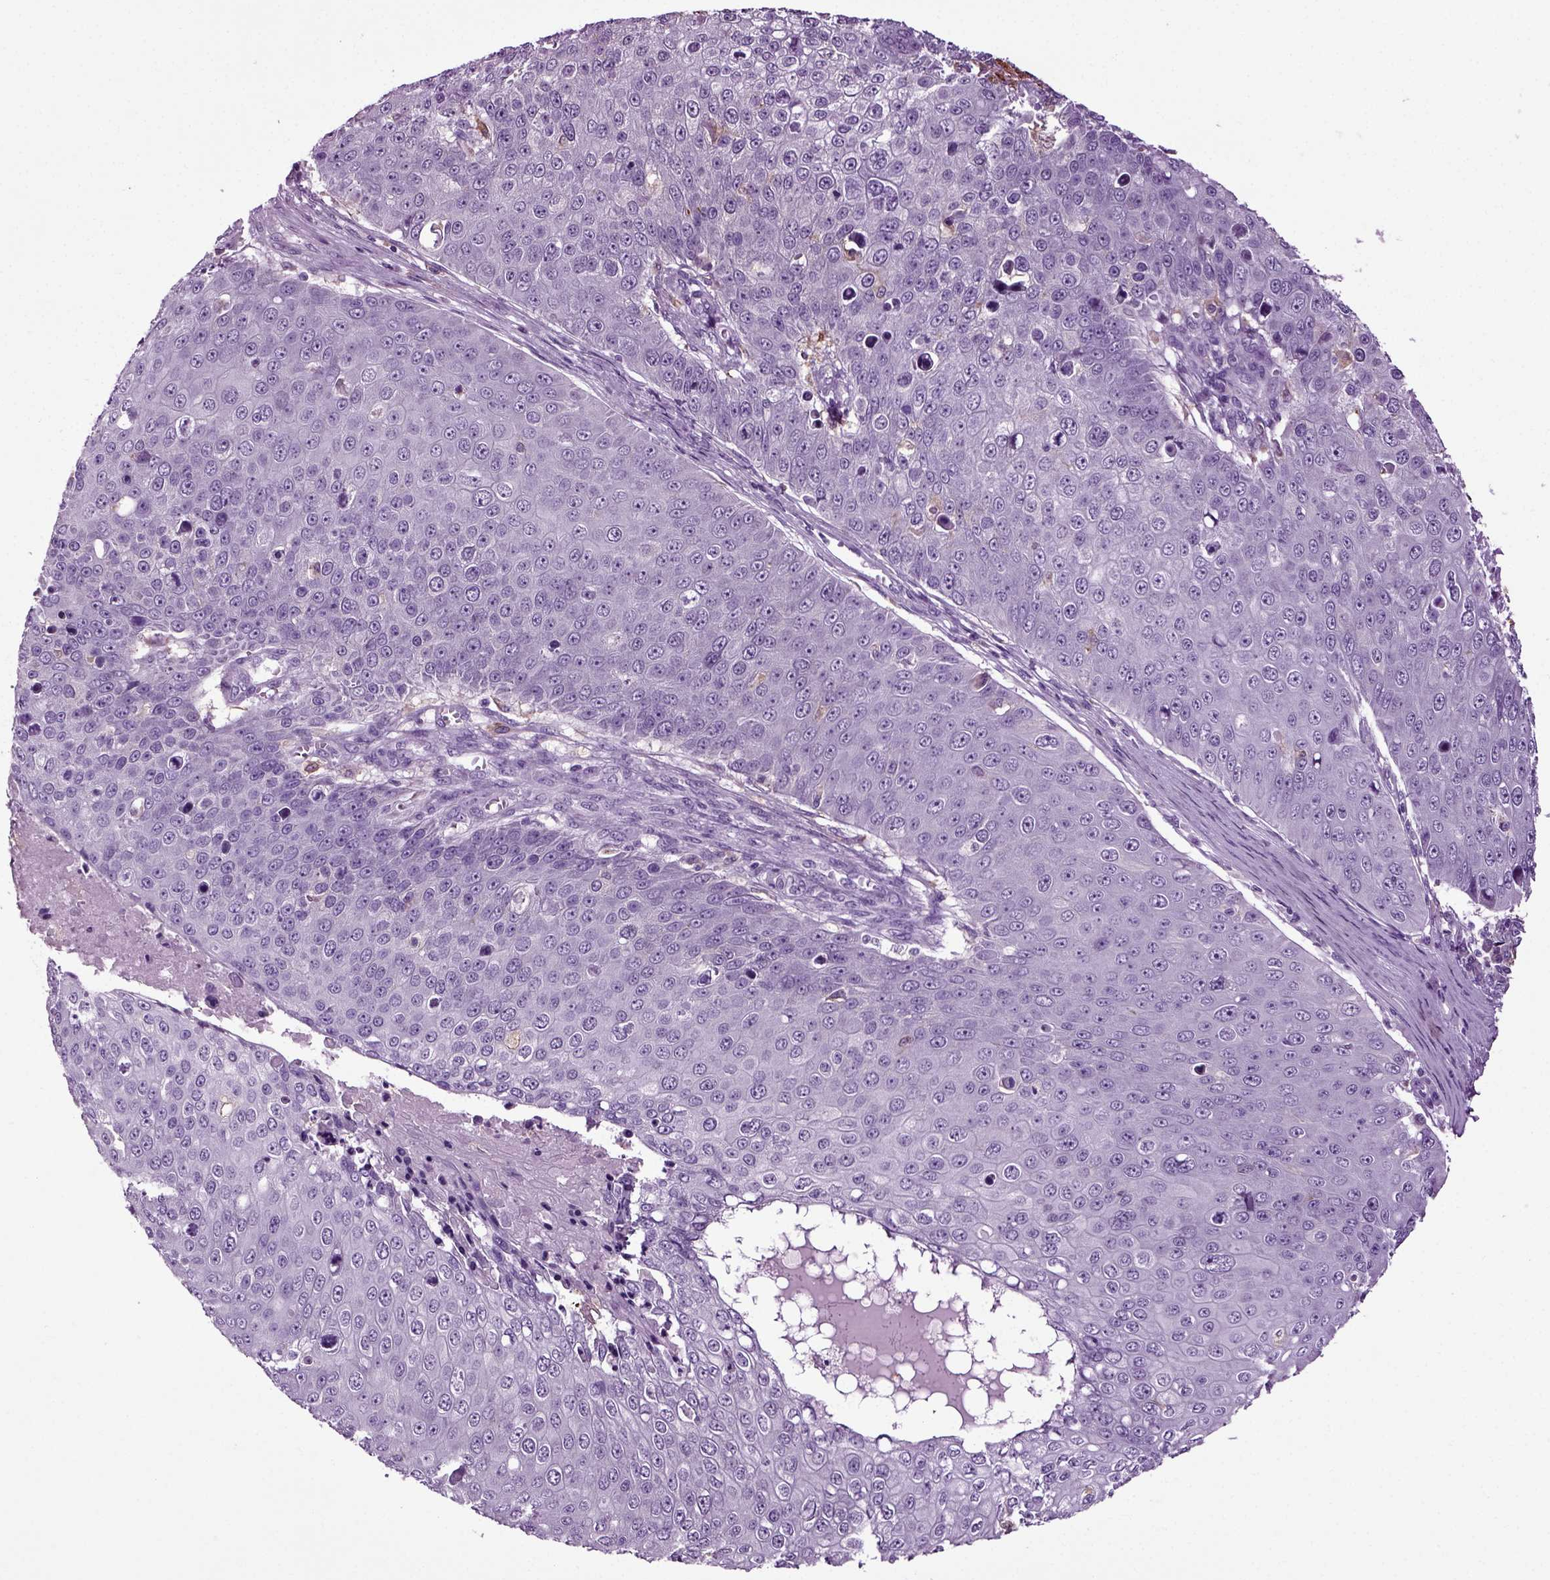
{"staining": {"intensity": "negative", "quantity": "none", "location": "none"}, "tissue": "skin cancer", "cell_type": "Tumor cells", "image_type": "cancer", "snomed": [{"axis": "morphology", "description": "Squamous cell carcinoma, NOS"}, {"axis": "topography", "description": "Skin"}], "caption": "This is an immunohistochemistry image of skin squamous cell carcinoma. There is no expression in tumor cells.", "gene": "DNAH10", "patient": {"sex": "male", "age": 71}}